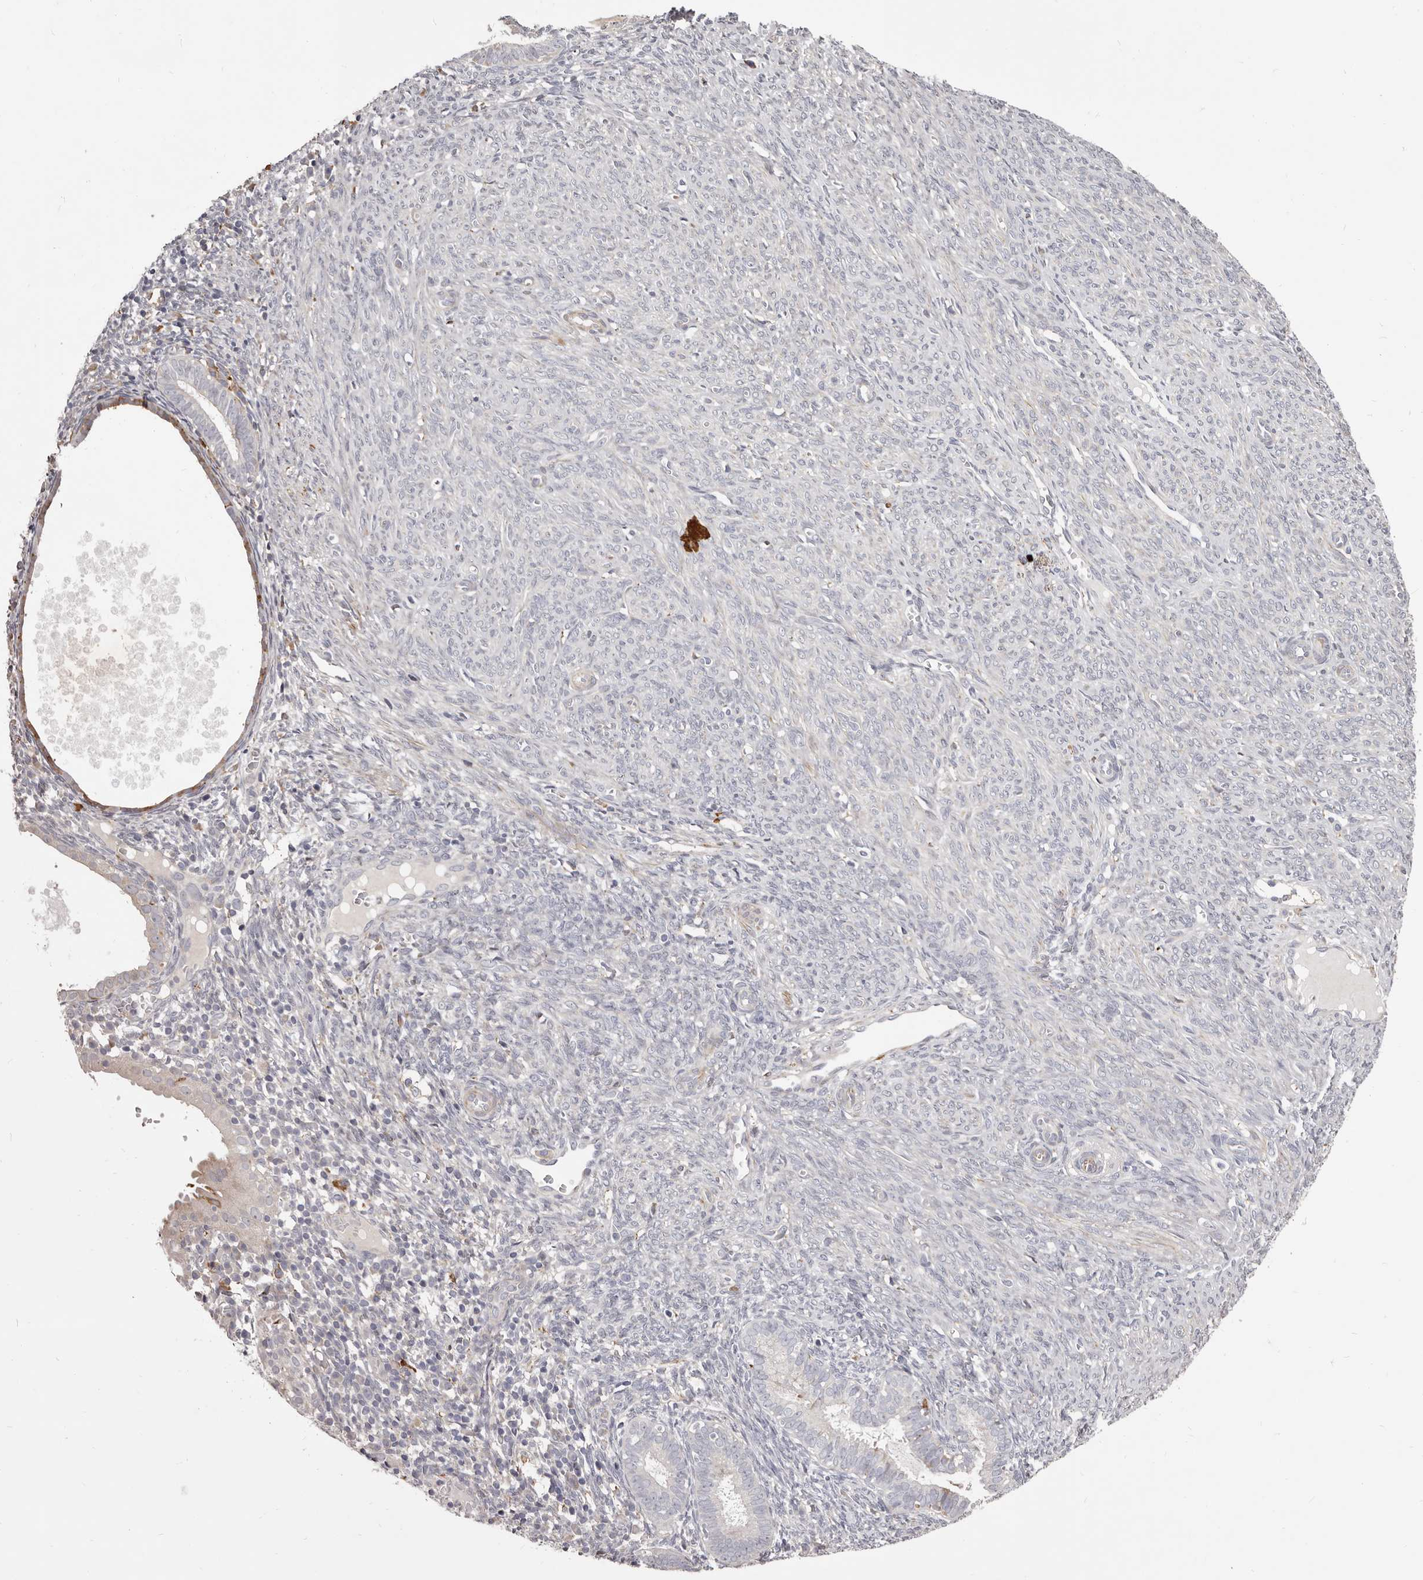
{"staining": {"intensity": "negative", "quantity": "none", "location": "none"}, "tissue": "endometrial cancer", "cell_type": "Tumor cells", "image_type": "cancer", "snomed": [{"axis": "morphology", "description": "Adenocarcinoma, NOS"}, {"axis": "topography", "description": "Uterus"}], "caption": "Immunohistochemistry (IHC) of human adenocarcinoma (endometrial) shows no staining in tumor cells.", "gene": "ALPK1", "patient": {"sex": "female", "age": 77}}